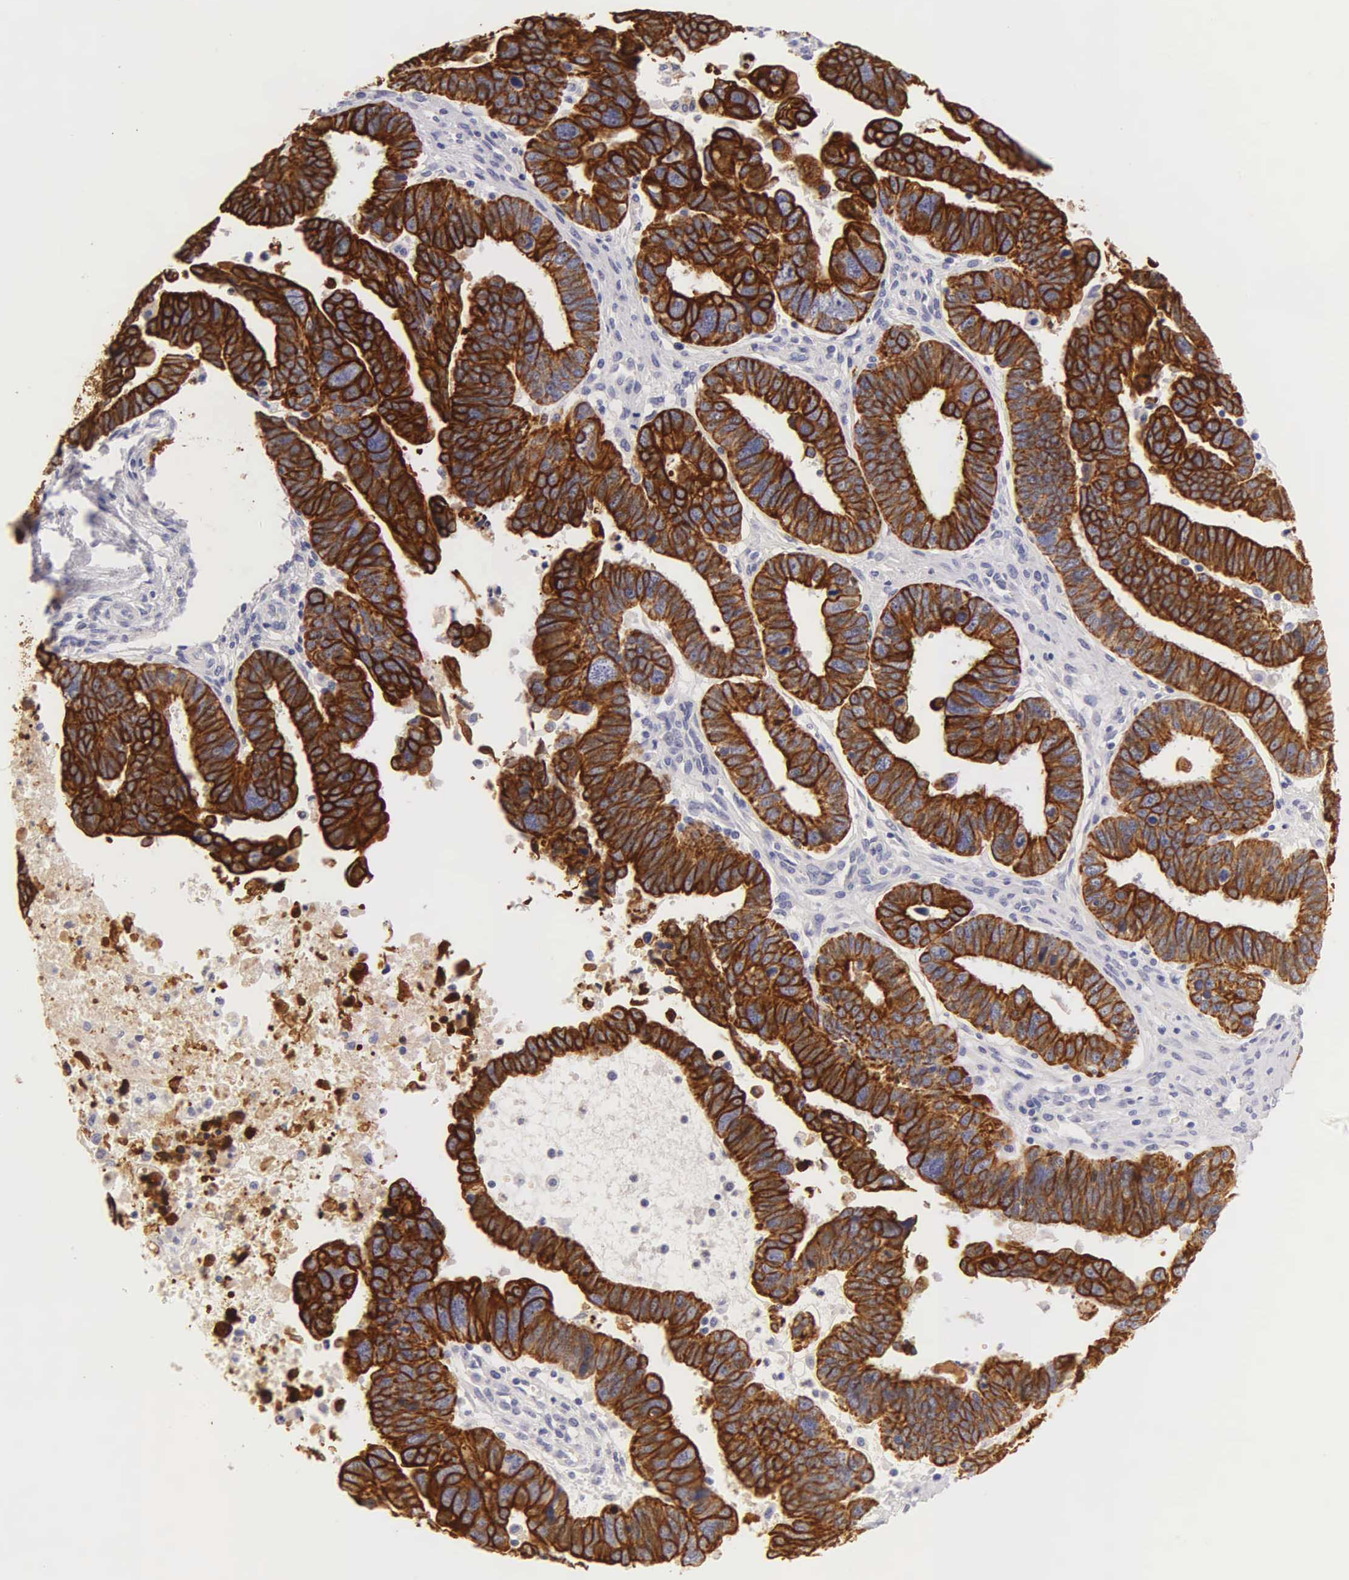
{"staining": {"intensity": "strong", "quantity": ">75%", "location": "cytoplasmic/membranous"}, "tissue": "ovarian cancer", "cell_type": "Tumor cells", "image_type": "cancer", "snomed": [{"axis": "morphology", "description": "Carcinoma, endometroid"}, {"axis": "morphology", "description": "Cystadenocarcinoma, serous, NOS"}, {"axis": "topography", "description": "Ovary"}], "caption": "Tumor cells exhibit high levels of strong cytoplasmic/membranous expression in about >75% of cells in serous cystadenocarcinoma (ovarian). (Stains: DAB (3,3'-diaminobenzidine) in brown, nuclei in blue, Microscopy: brightfield microscopy at high magnification).", "gene": "KRT17", "patient": {"sex": "female", "age": 45}}